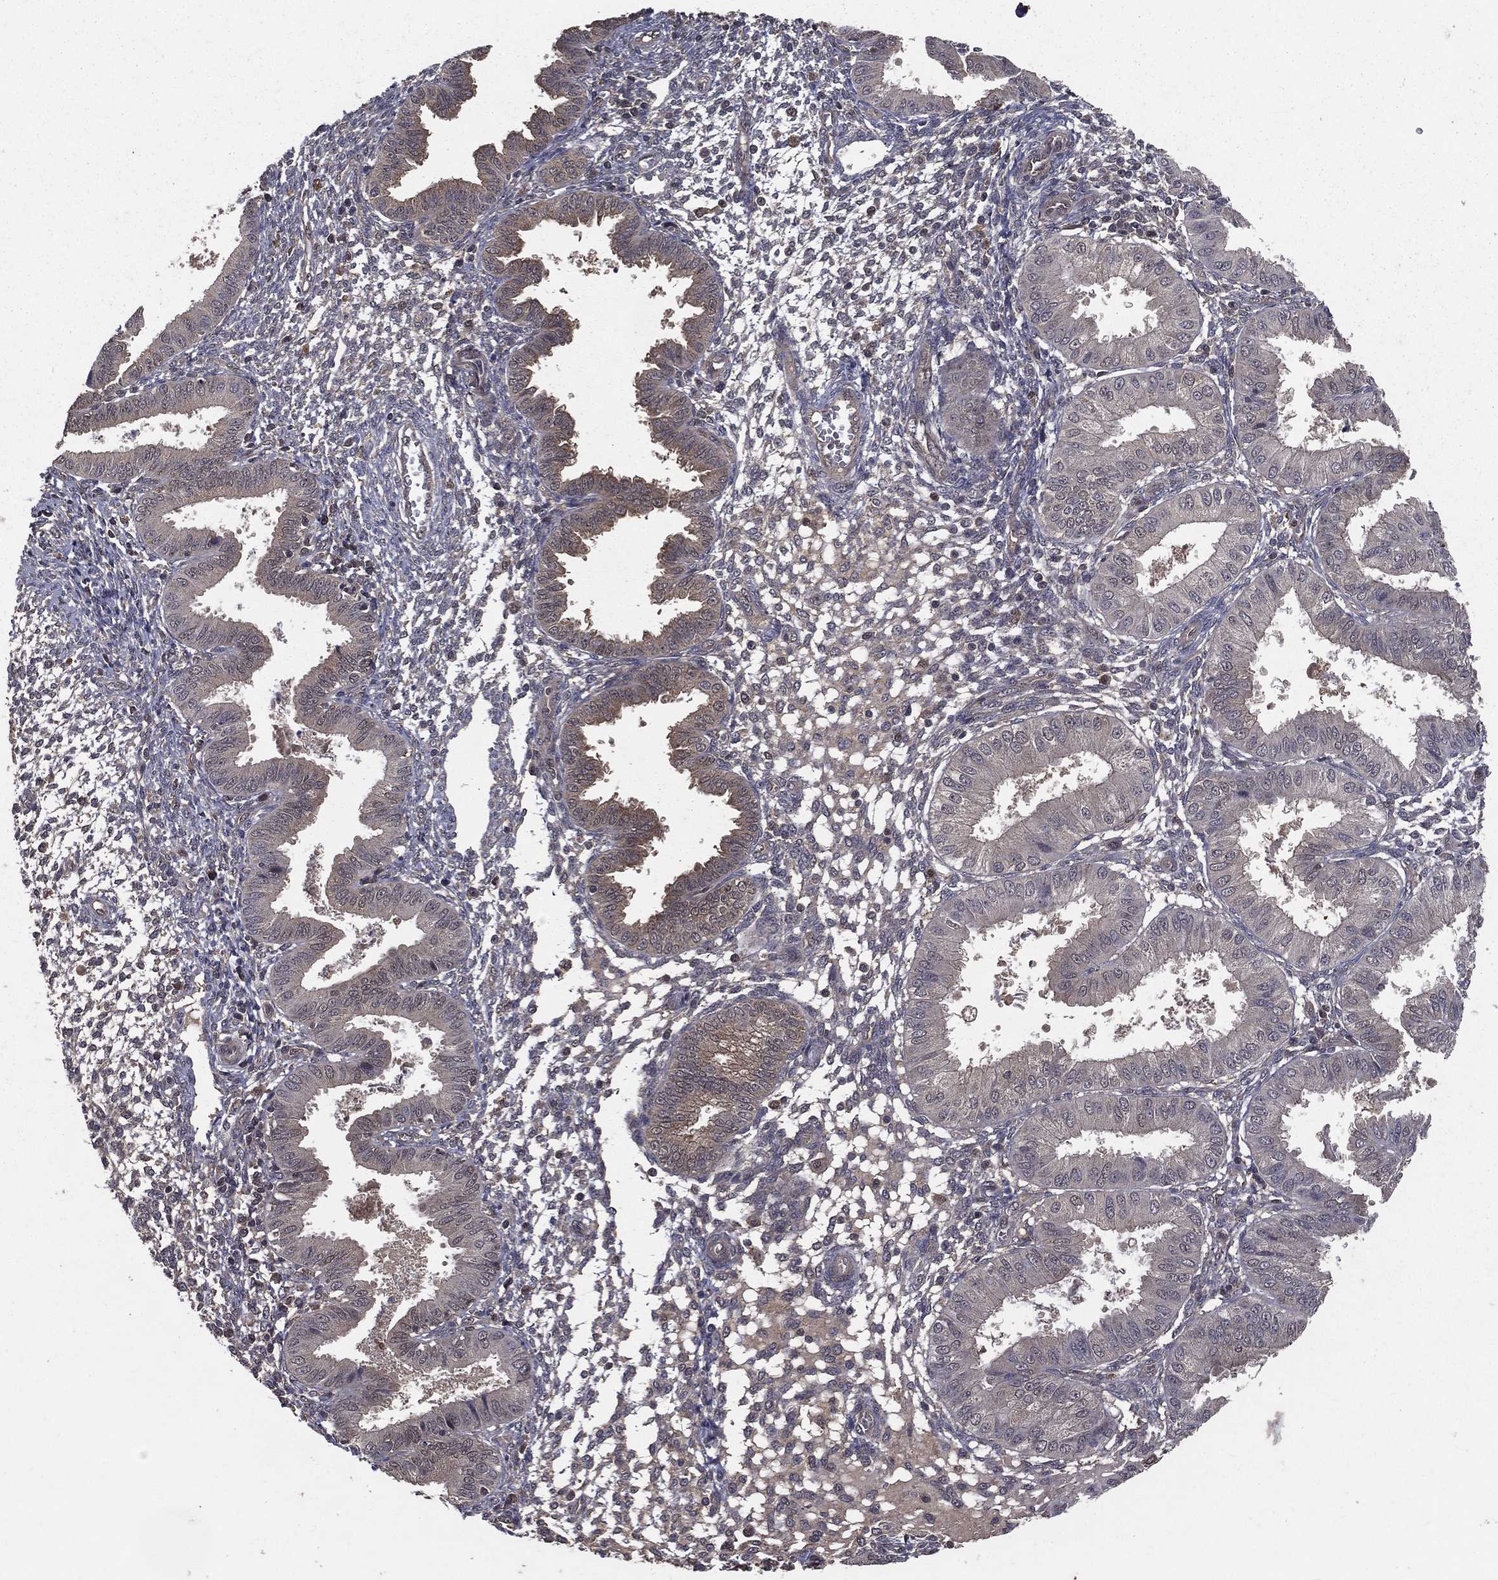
{"staining": {"intensity": "weak", "quantity": "<25%", "location": "cytoplasmic/membranous"}, "tissue": "endometrium", "cell_type": "Cells in endometrial stroma", "image_type": "normal", "snomed": [{"axis": "morphology", "description": "Normal tissue, NOS"}, {"axis": "topography", "description": "Endometrium"}], "caption": "This is an immunohistochemistry micrograph of benign human endometrium. There is no positivity in cells in endometrial stroma.", "gene": "FGD1", "patient": {"sex": "female", "age": 43}}